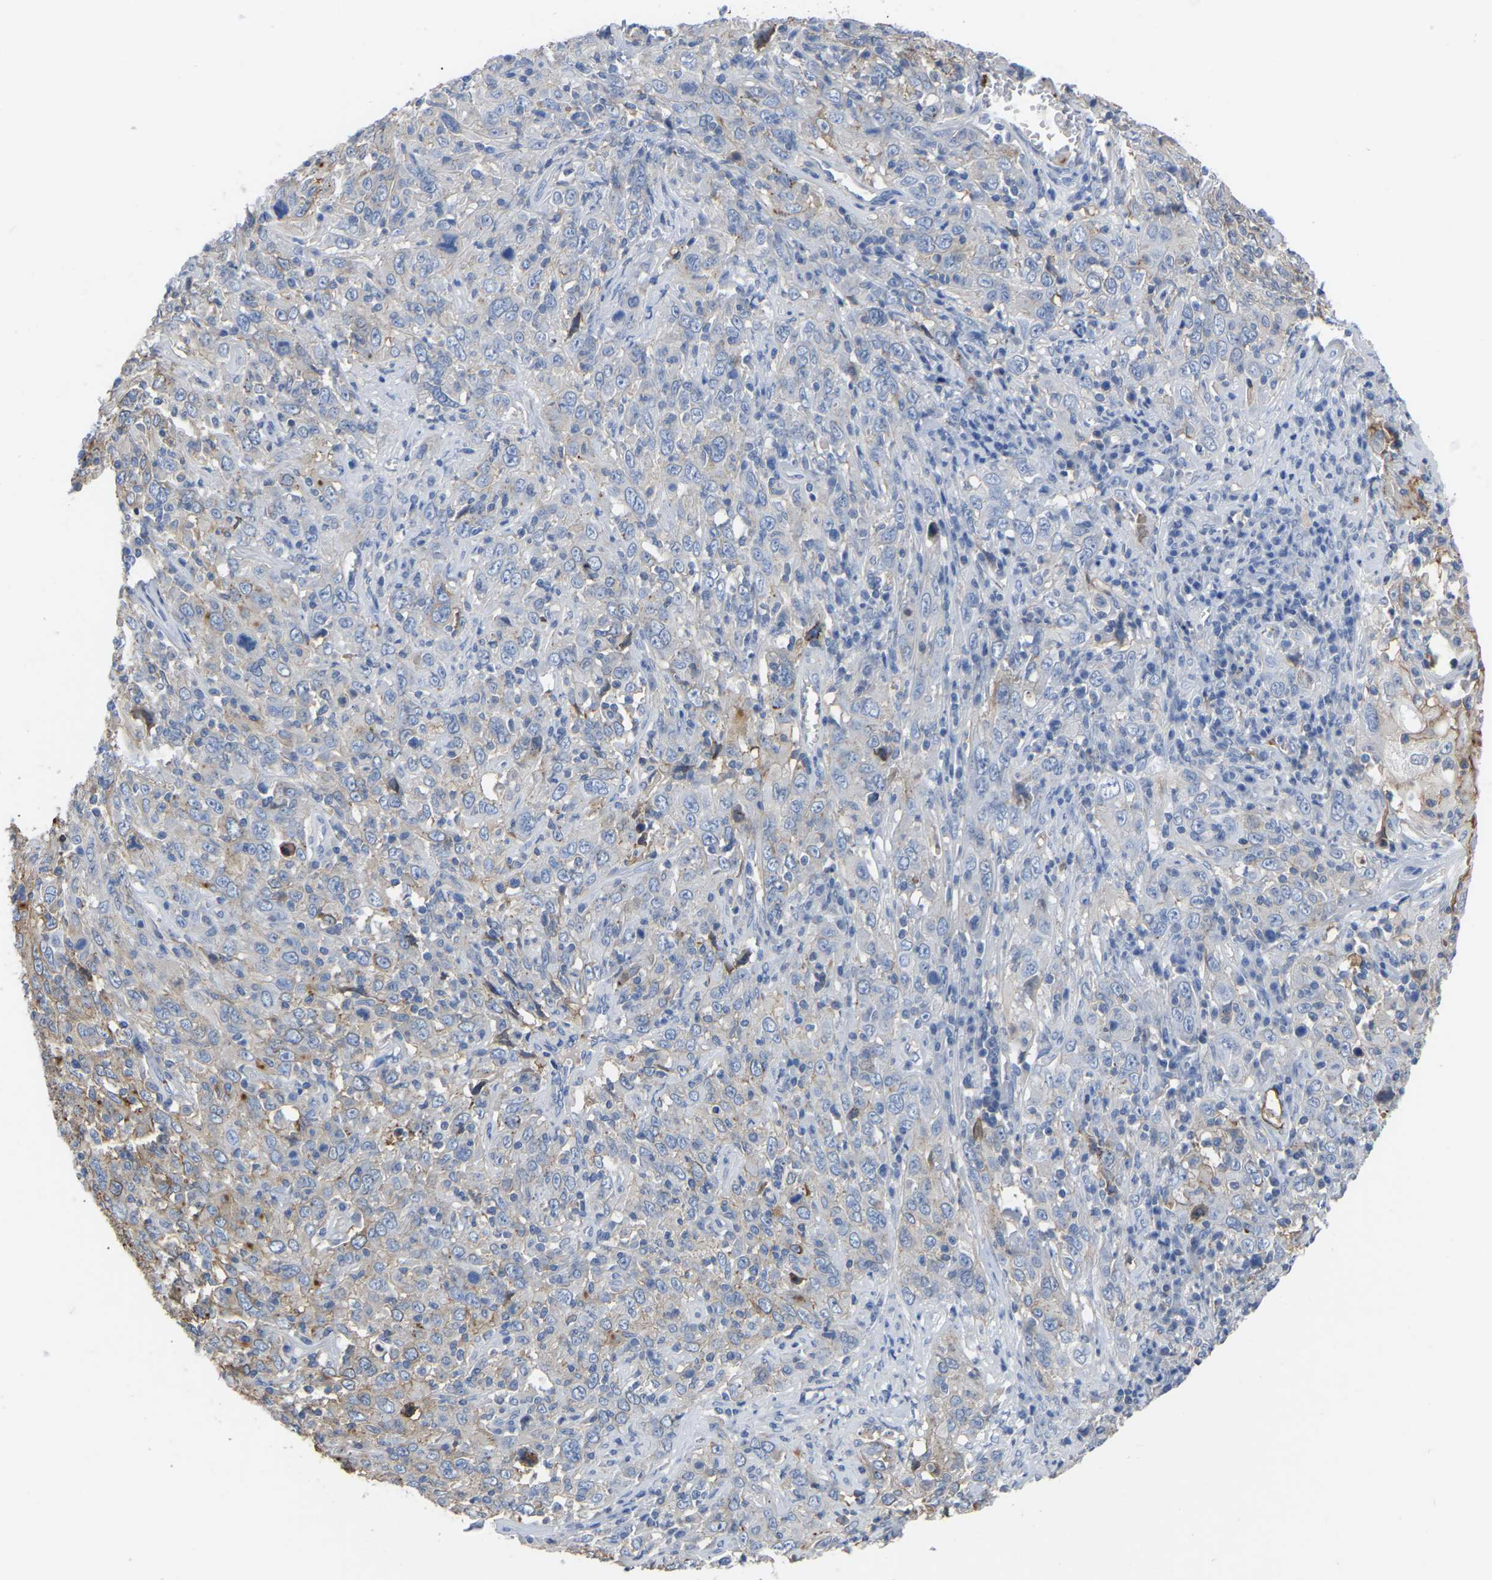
{"staining": {"intensity": "moderate", "quantity": "<25%", "location": "cytoplasmic/membranous"}, "tissue": "cervical cancer", "cell_type": "Tumor cells", "image_type": "cancer", "snomed": [{"axis": "morphology", "description": "Squamous cell carcinoma, NOS"}, {"axis": "topography", "description": "Cervix"}], "caption": "Protein staining reveals moderate cytoplasmic/membranous positivity in about <25% of tumor cells in cervical cancer (squamous cell carcinoma).", "gene": "ZNF449", "patient": {"sex": "female", "age": 46}}